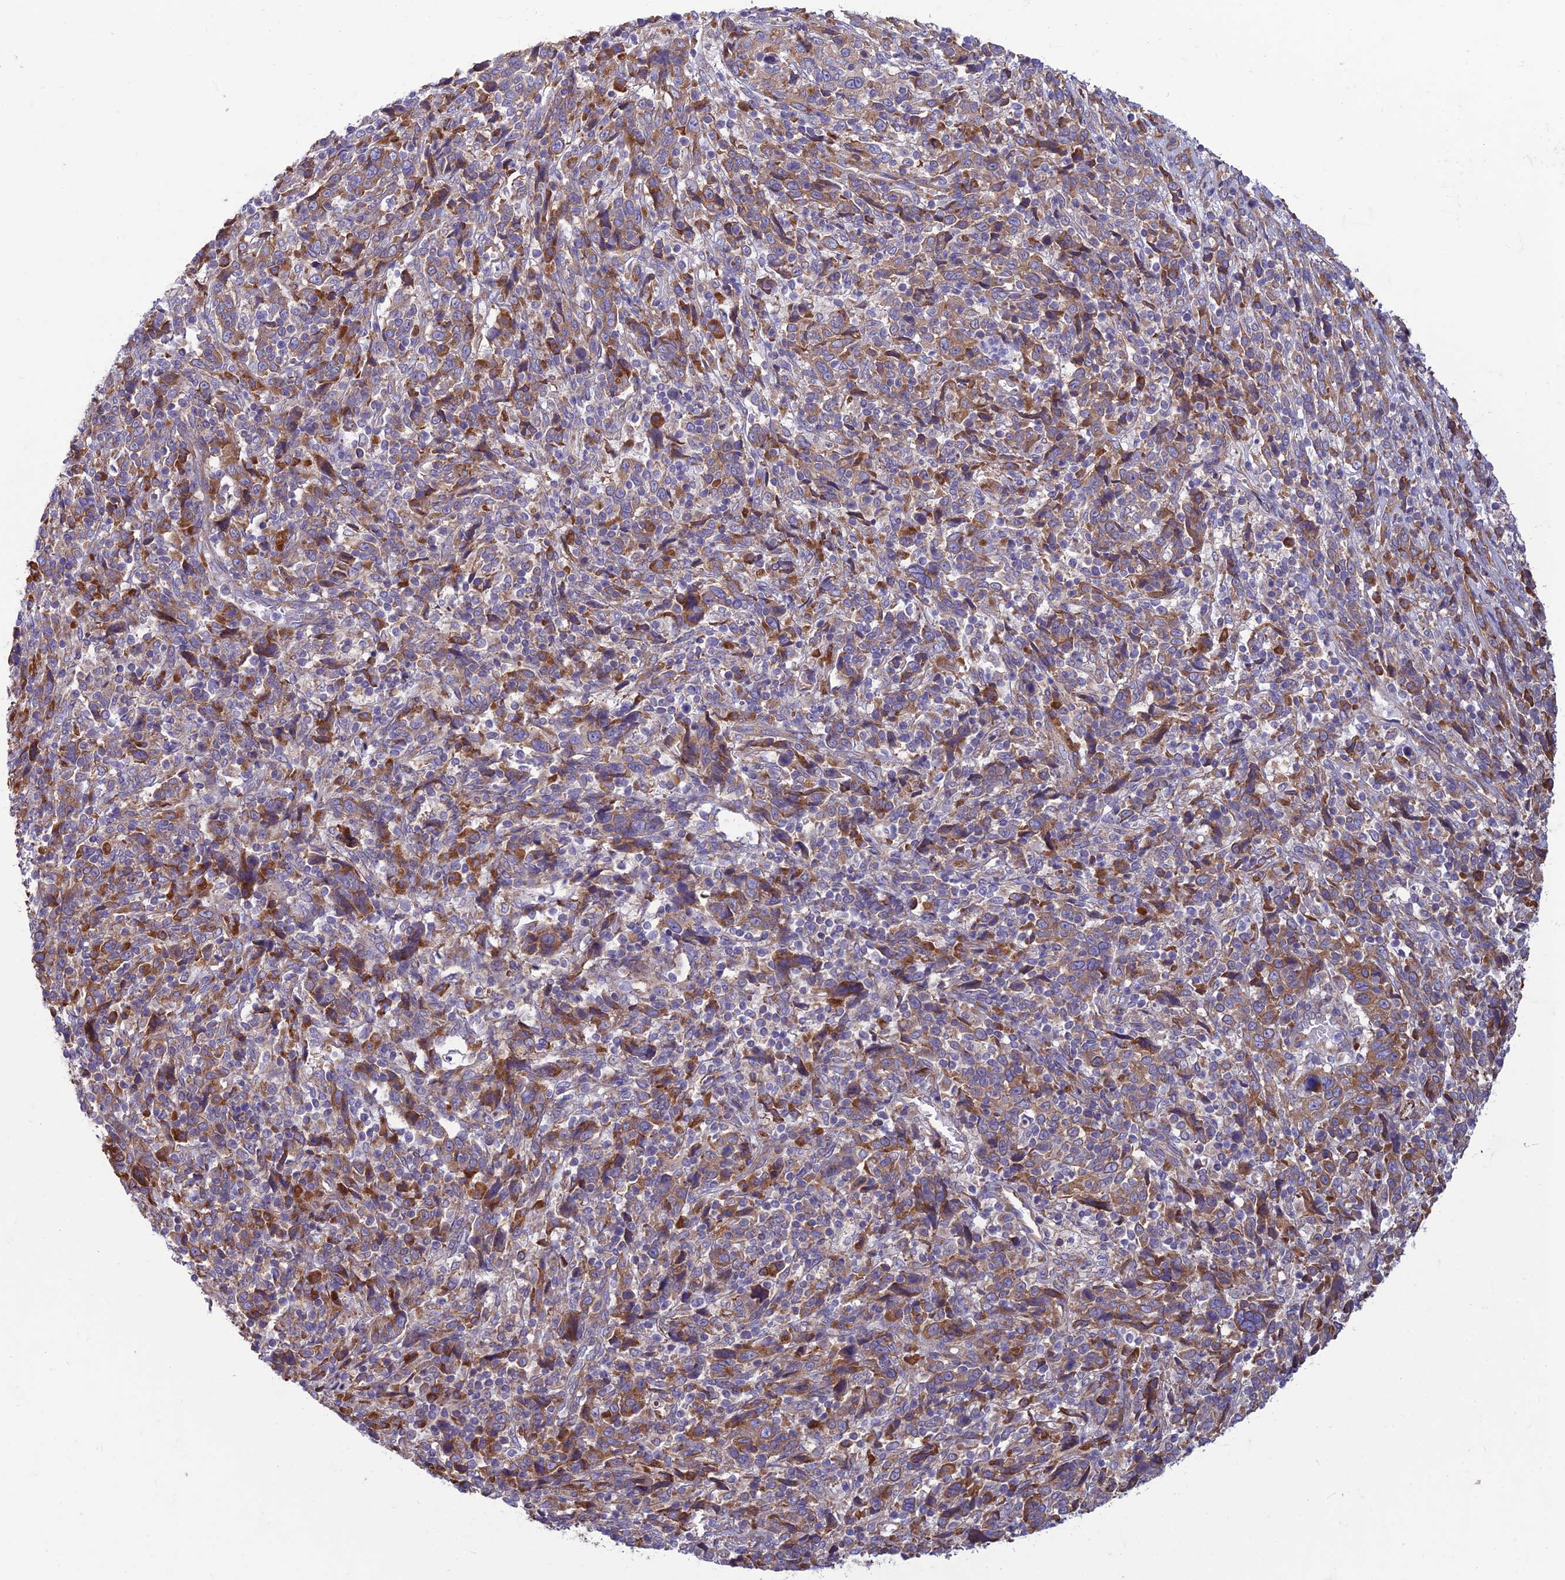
{"staining": {"intensity": "moderate", "quantity": ">75%", "location": "cytoplasmic/membranous"}, "tissue": "cervical cancer", "cell_type": "Tumor cells", "image_type": "cancer", "snomed": [{"axis": "morphology", "description": "Squamous cell carcinoma, NOS"}, {"axis": "topography", "description": "Cervix"}], "caption": "About >75% of tumor cells in cervical cancer (squamous cell carcinoma) demonstrate moderate cytoplasmic/membranous protein expression as visualized by brown immunohistochemical staining.", "gene": "RPL17-C18orf32", "patient": {"sex": "female", "age": 46}}